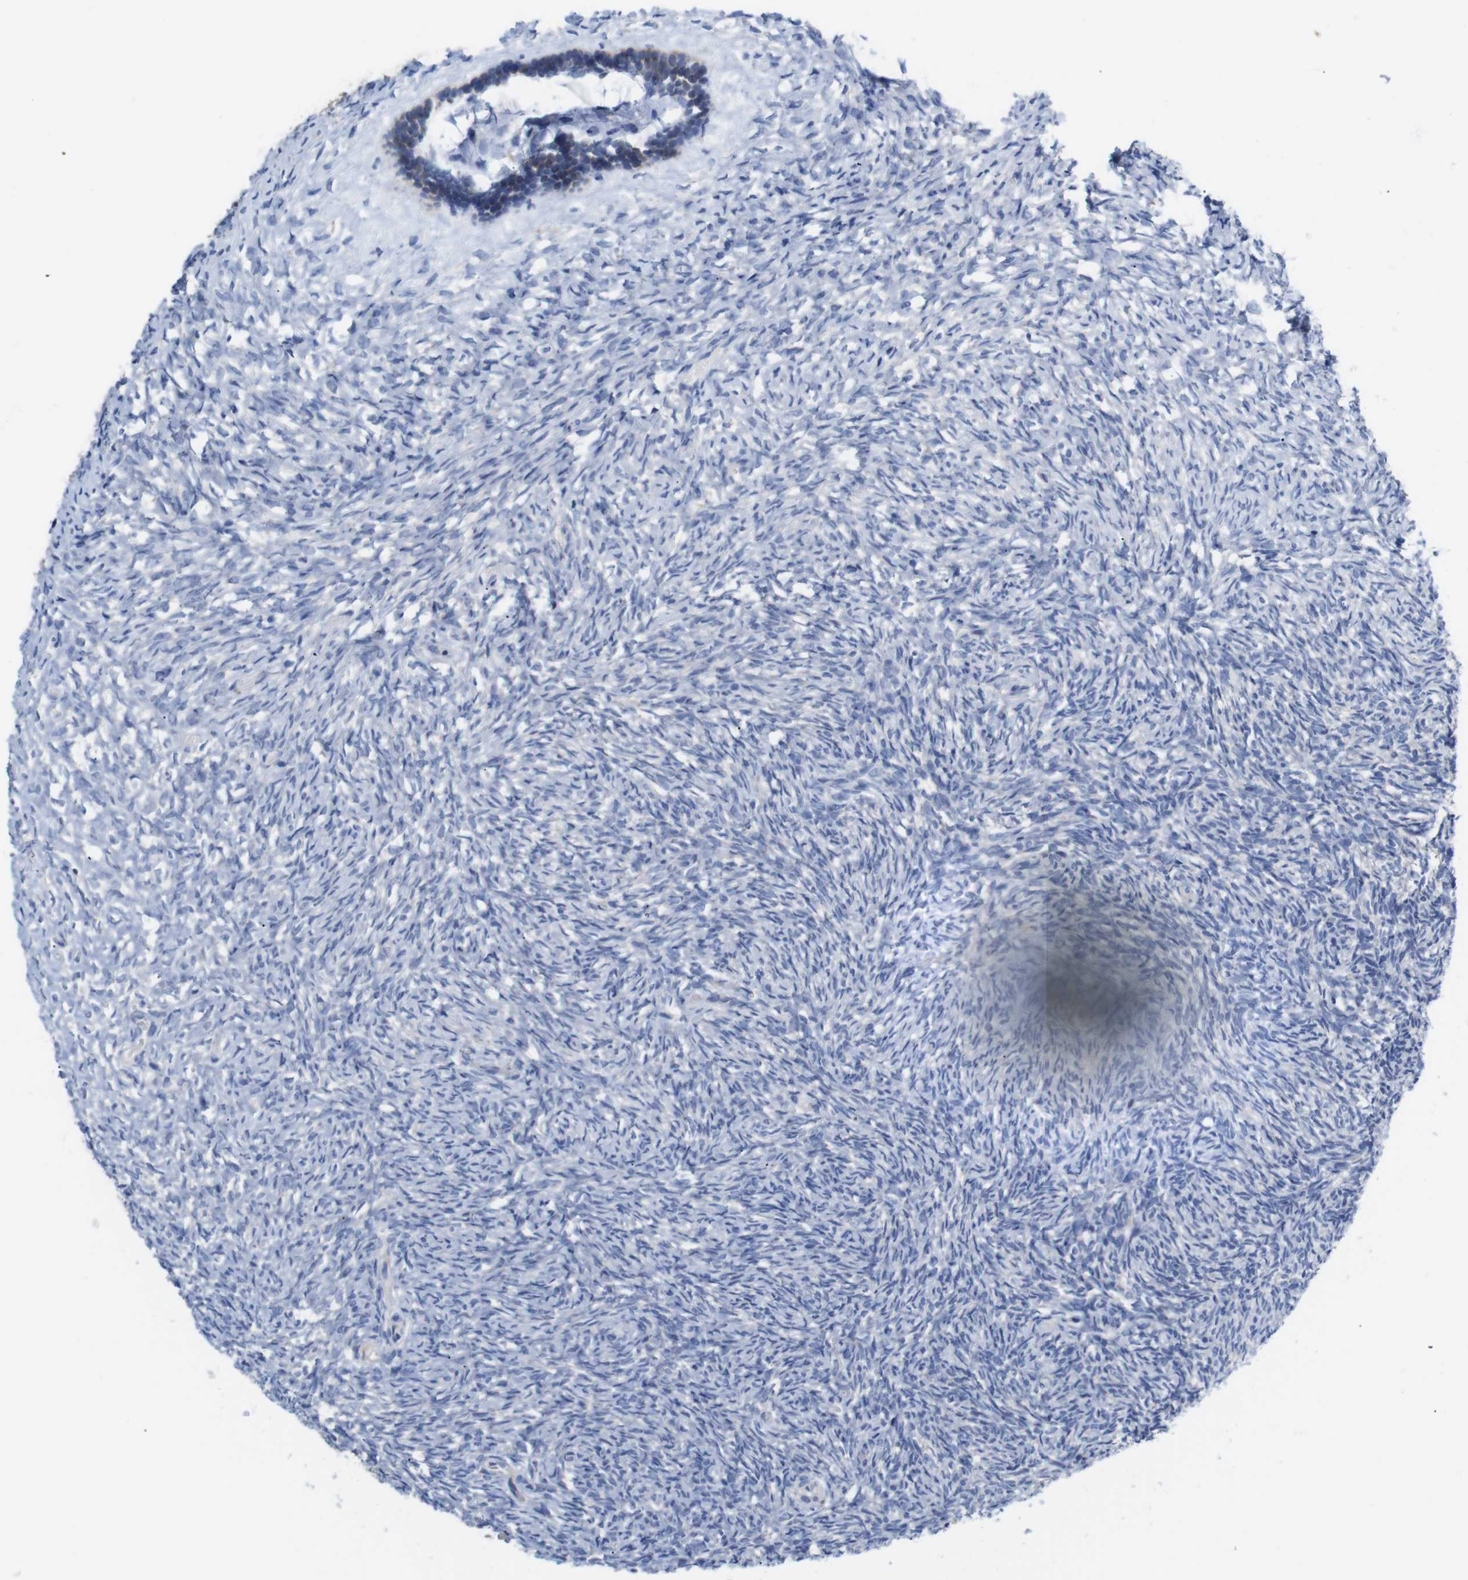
{"staining": {"intensity": "negative", "quantity": "none", "location": "none"}, "tissue": "ovary", "cell_type": "Ovarian stroma cells", "image_type": "normal", "snomed": [{"axis": "morphology", "description": "Normal tissue, NOS"}, {"axis": "topography", "description": "Ovary"}], "caption": "A high-resolution micrograph shows IHC staining of normal ovary, which exhibits no significant positivity in ovarian stroma cells. (DAB (3,3'-diaminobenzidine) IHC with hematoxylin counter stain).", "gene": "LRRC55", "patient": {"sex": "female", "age": 35}}